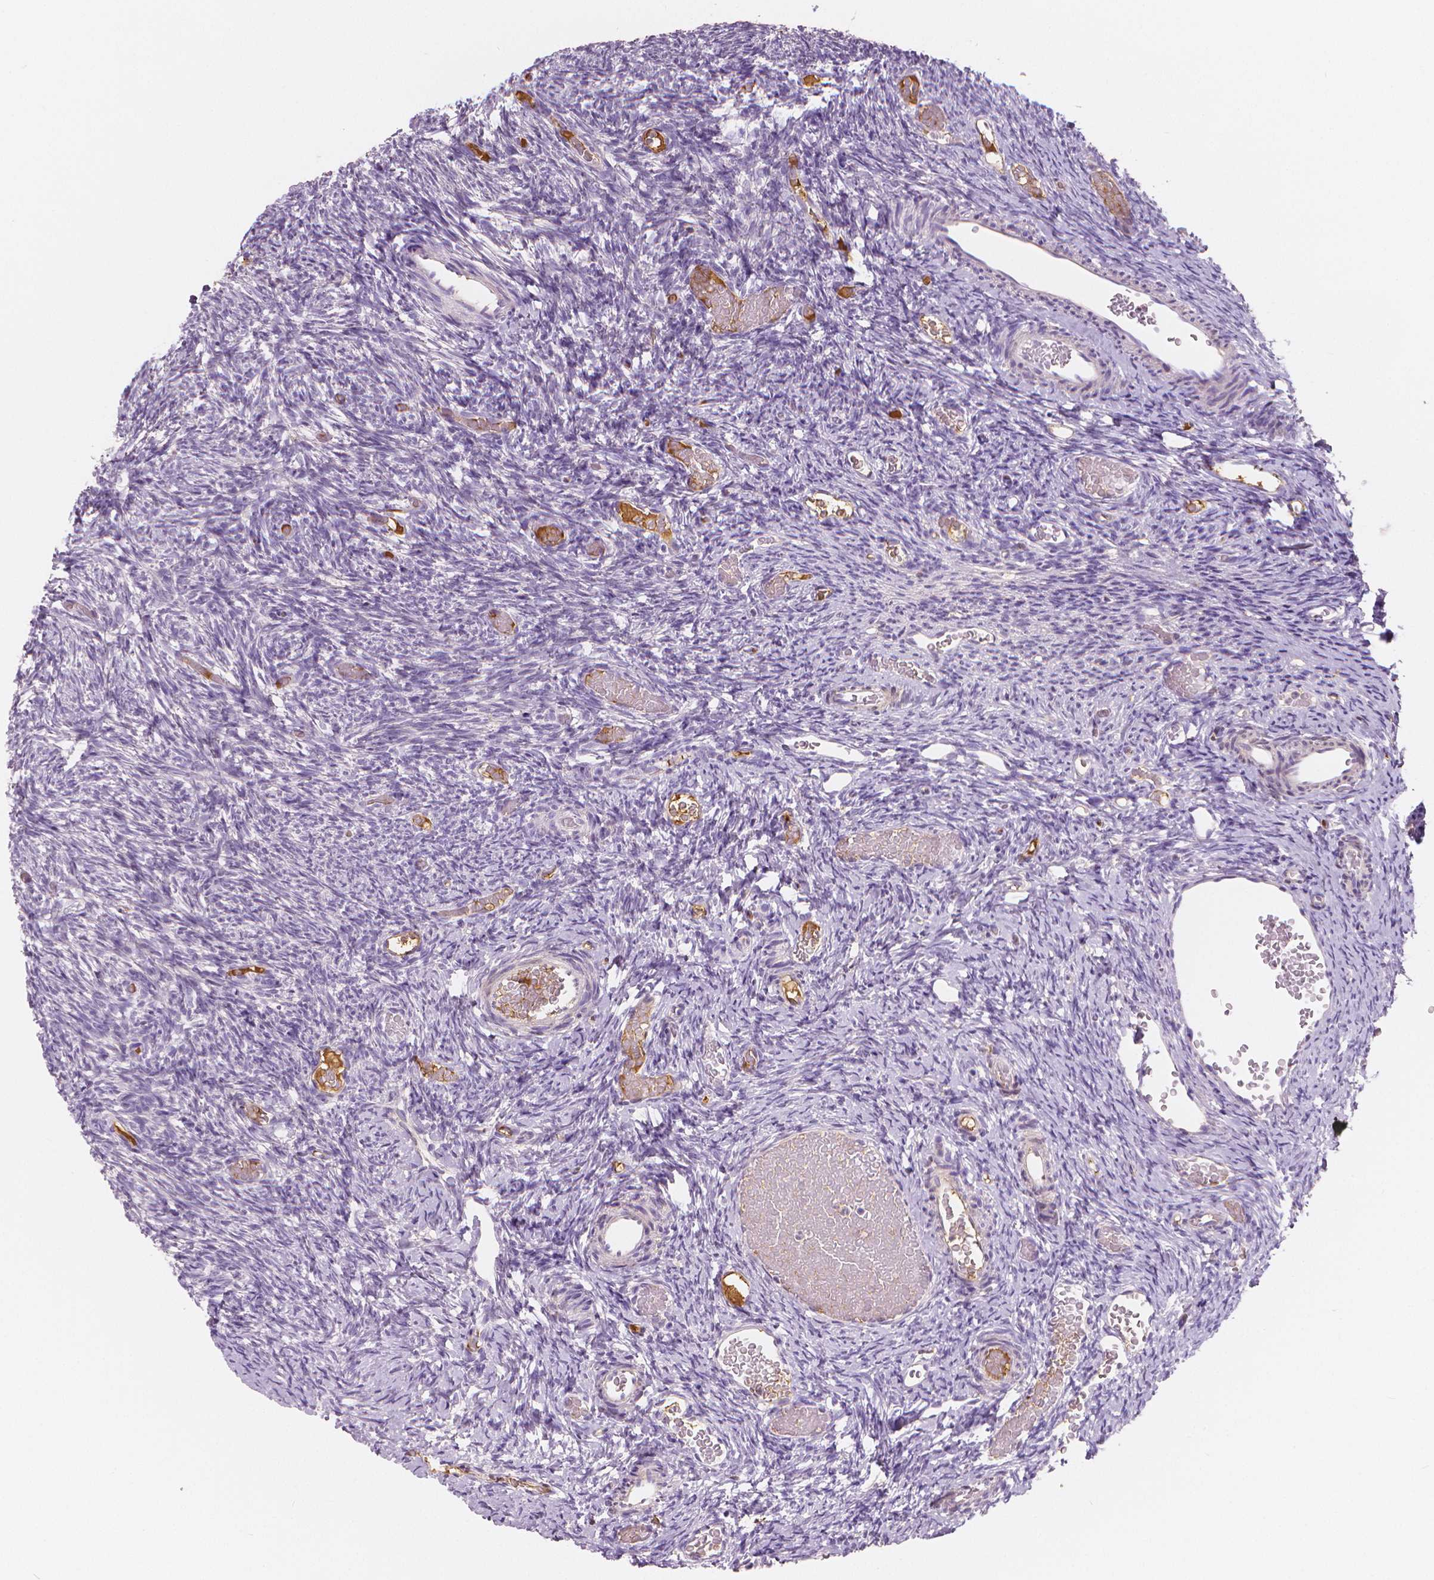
{"staining": {"intensity": "negative", "quantity": "none", "location": "none"}, "tissue": "ovary", "cell_type": "Ovarian stroma cells", "image_type": "normal", "snomed": [{"axis": "morphology", "description": "Normal tissue, NOS"}, {"axis": "topography", "description": "Ovary"}], "caption": "The histopathology image demonstrates no staining of ovarian stroma cells in normal ovary. Brightfield microscopy of IHC stained with DAB (brown) and hematoxylin (blue), captured at high magnification.", "gene": "APOA4", "patient": {"sex": "female", "age": 39}}